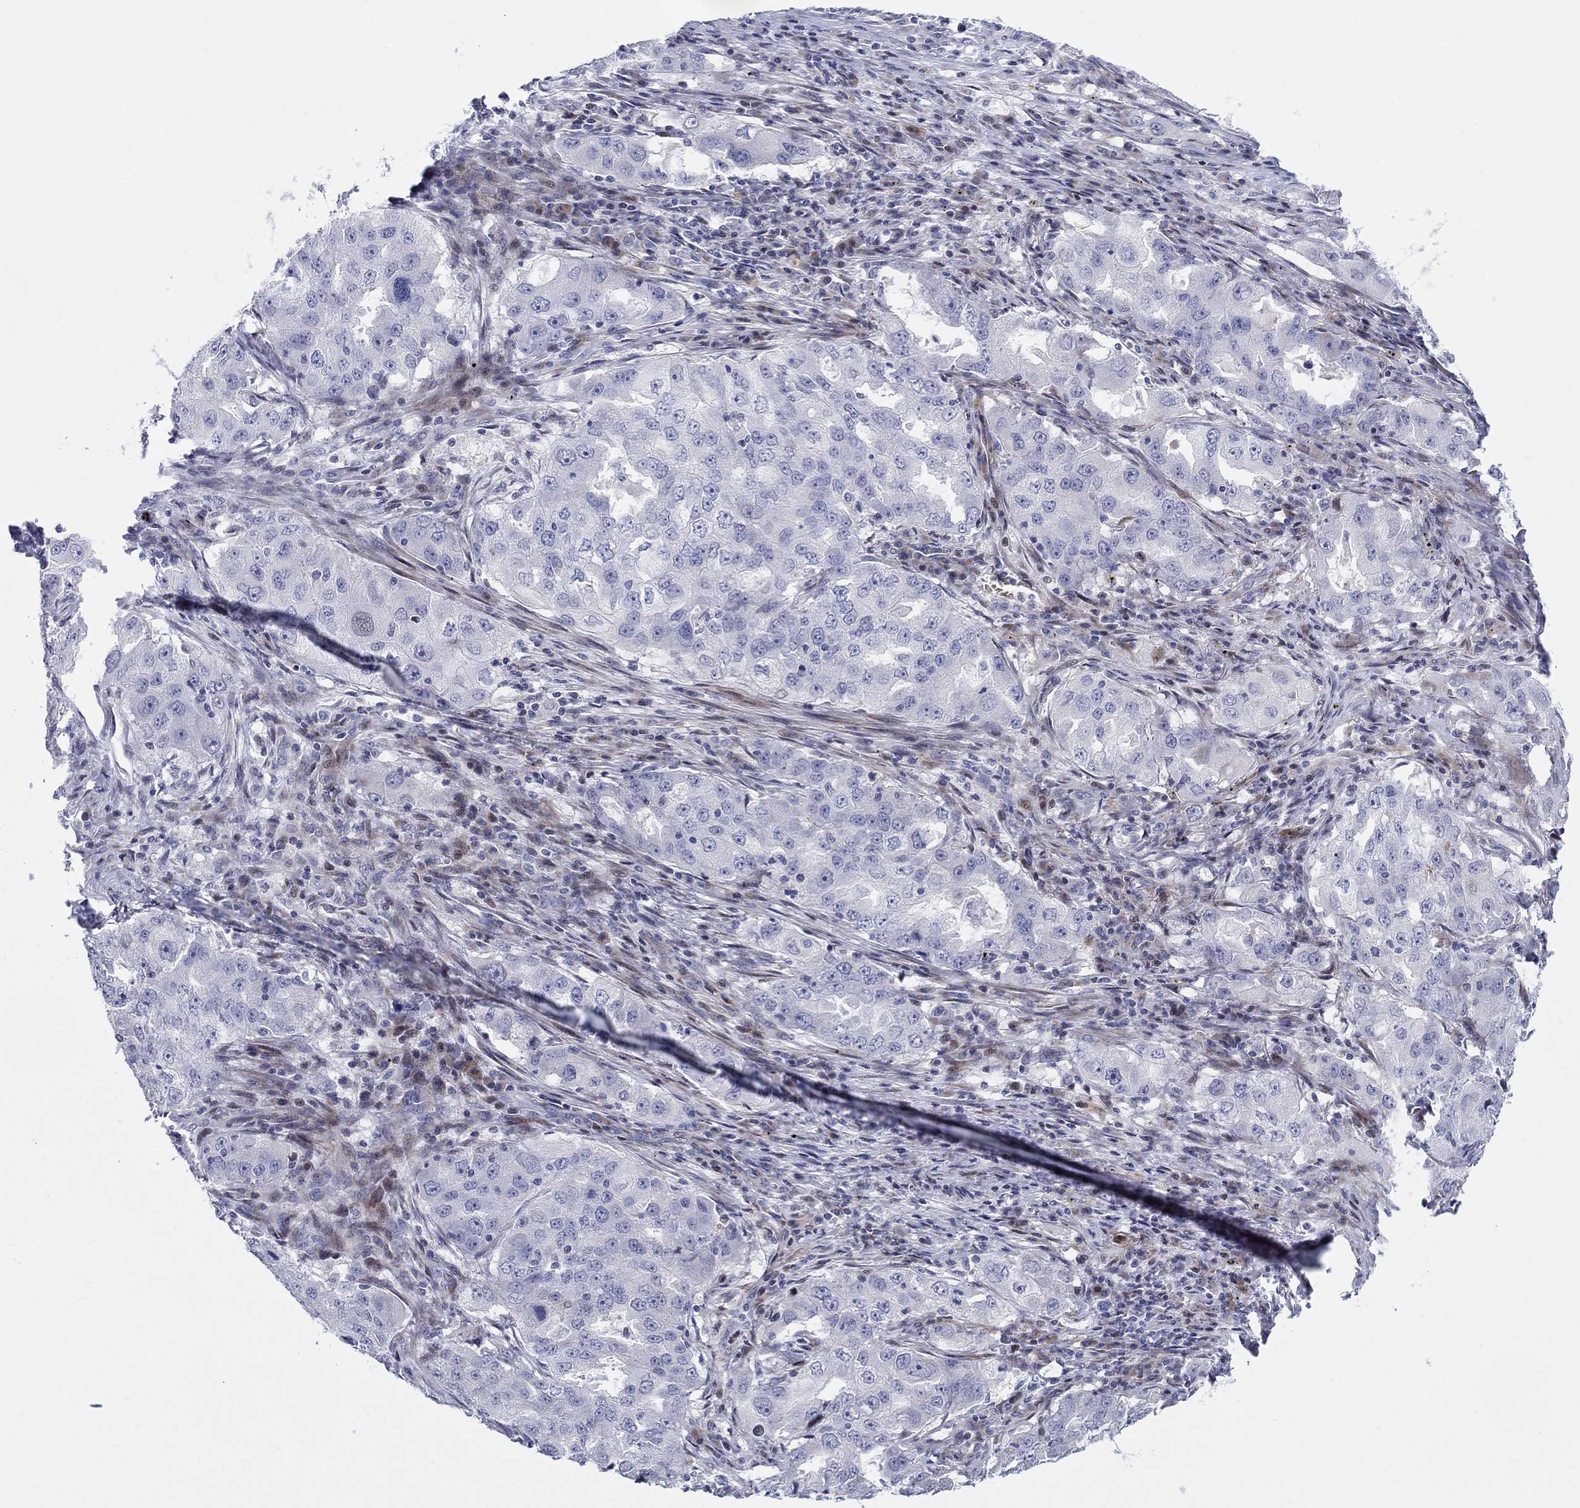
{"staining": {"intensity": "negative", "quantity": "none", "location": "none"}, "tissue": "lung cancer", "cell_type": "Tumor cells", "image_type": "cancer", "snomed": [{"axis": "morphology", "description": "Adenocarcinoma, NOS"}, {"axis": "topography", "description": "Lung"}], "caption": "Human lung cancer (adenocarcinoma) stained for a protein using immunohistochemistry (IHC) reveals no positivity in tumor cells.", "gene": "ARHGAP36", "patient": {"sex": "female", "age": 61}}